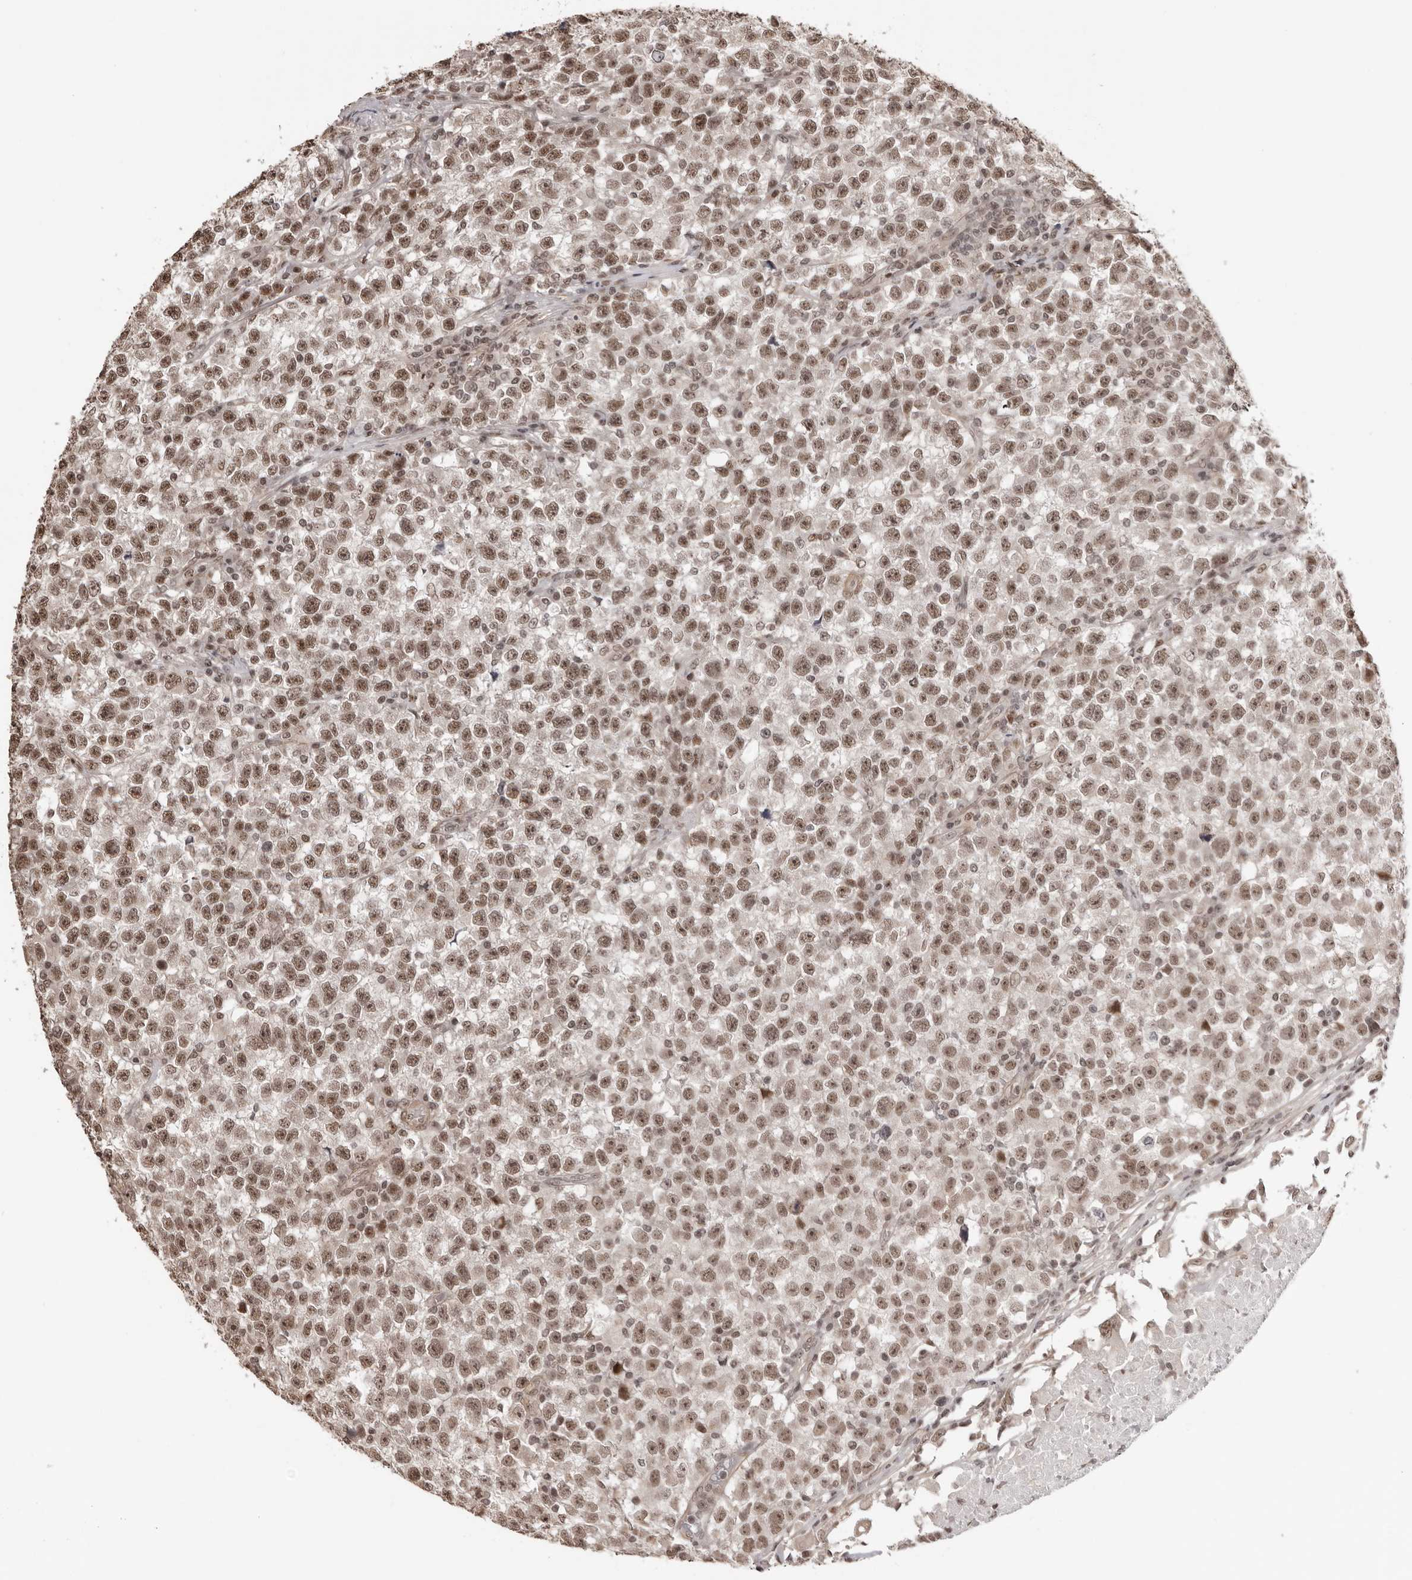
{"staining": {"intensity": "moderate", "quantity": ">75%", "location": "nuclear"}, "tissue": "testis cancer", "cell_type": "Tumor cells", "image_type": "cancer", "snomed": [{"axis": "morphology", "description": "Seminoma, NOS"}, {"axis": "topography", "description": "Testis"}], "caption": "Moderate nuclear expression for a protein is present in approximately >75% of tumor cells of seminoma (testis) using IHC.", "gene": "SDE2", "patient": {"sex": "male", "age": 22}}